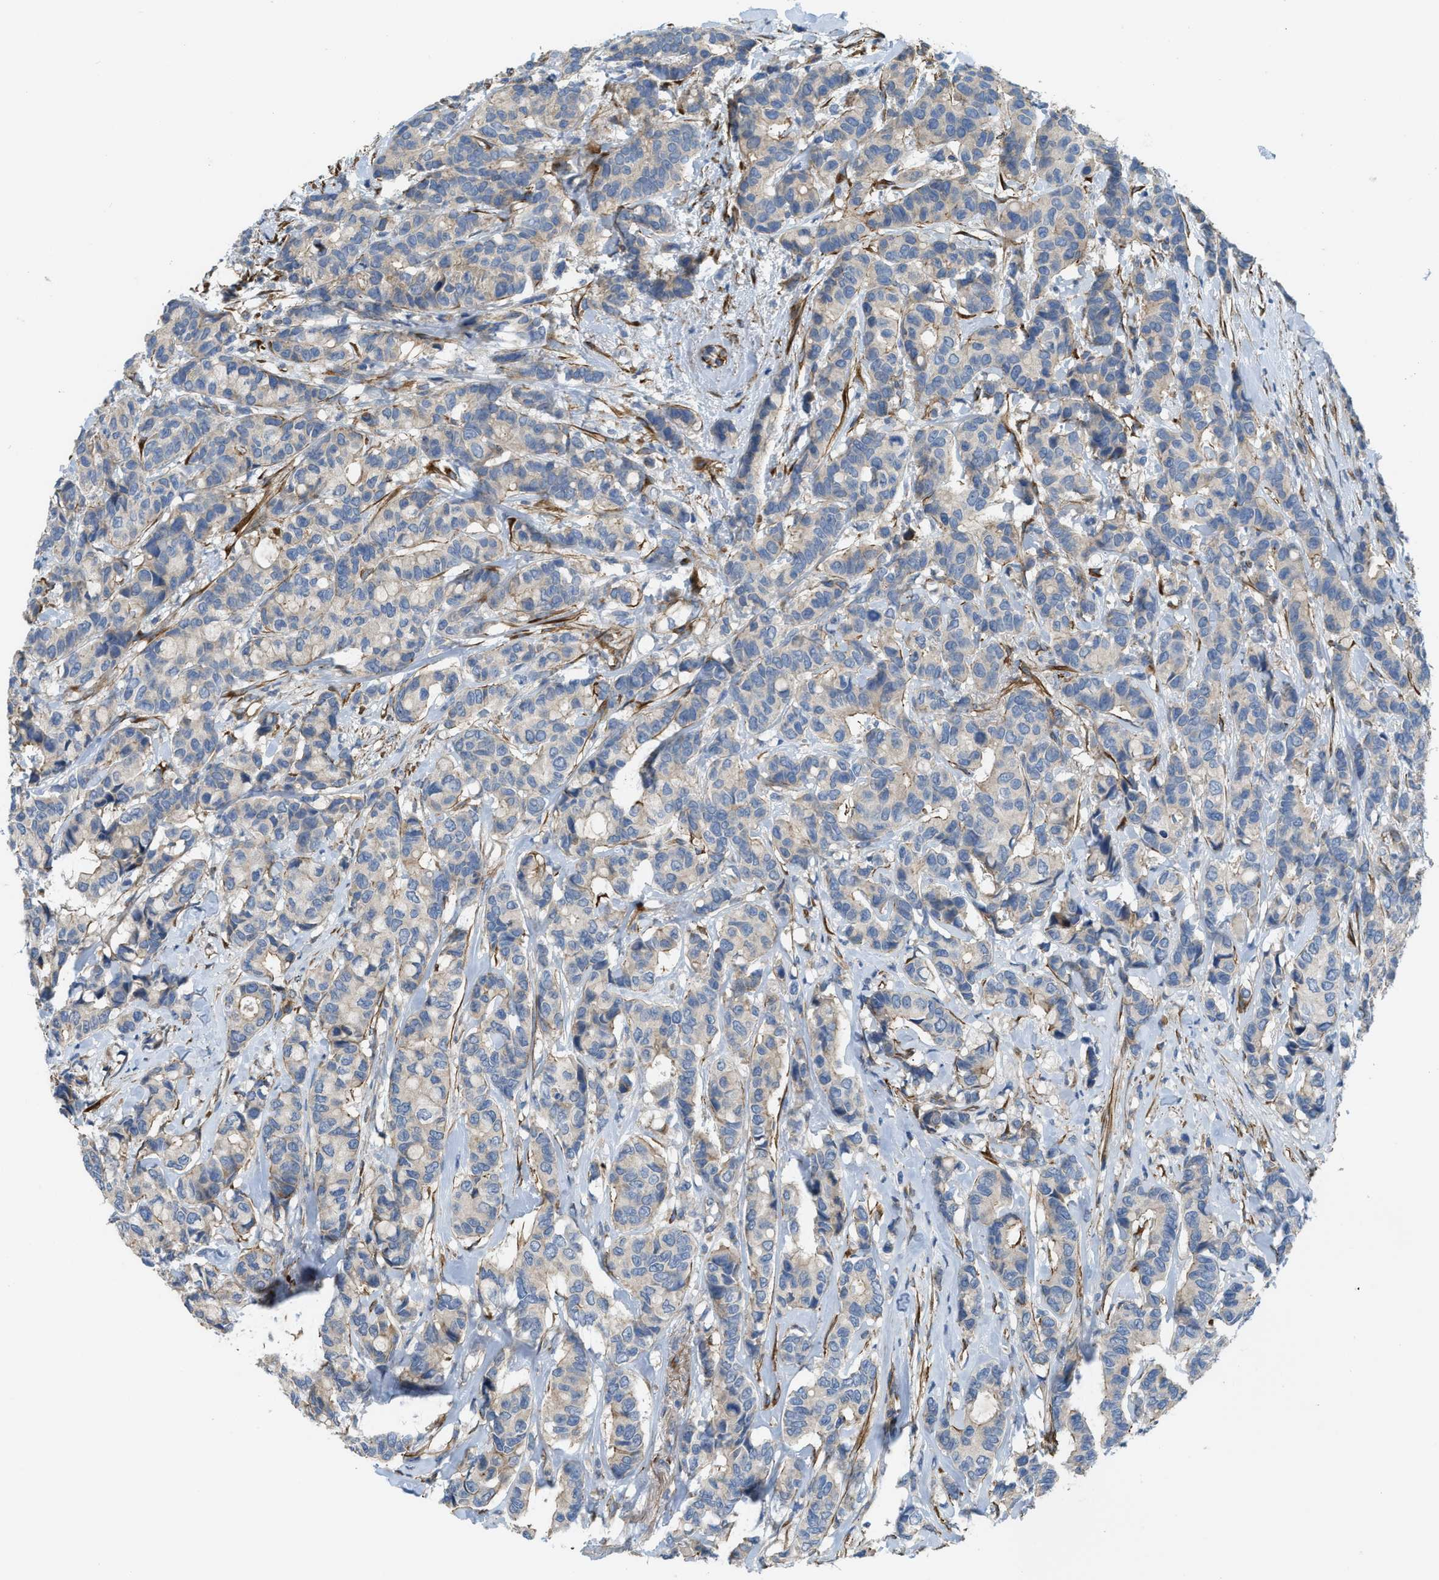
{"staining": {"intensity": "weak", "quantity": "25%-75%", "location": "cytoplasmic/membranous"}, "tissue": "breast cancer", "cell_type": "Tumor cells", "image_type": "cancer", "snomed": [{"axis": "morphology", "description": "Duct carcinoma"}, {"axis": "topography", "description": "Breast"}], "caption": "Tumor cells exhibit weak cytoplasmic/membranous positivity in about 25%-75% of cells in breast cancer.", "gene": "BMPR1A", "patient": {"sex": "female", "age": 87}}